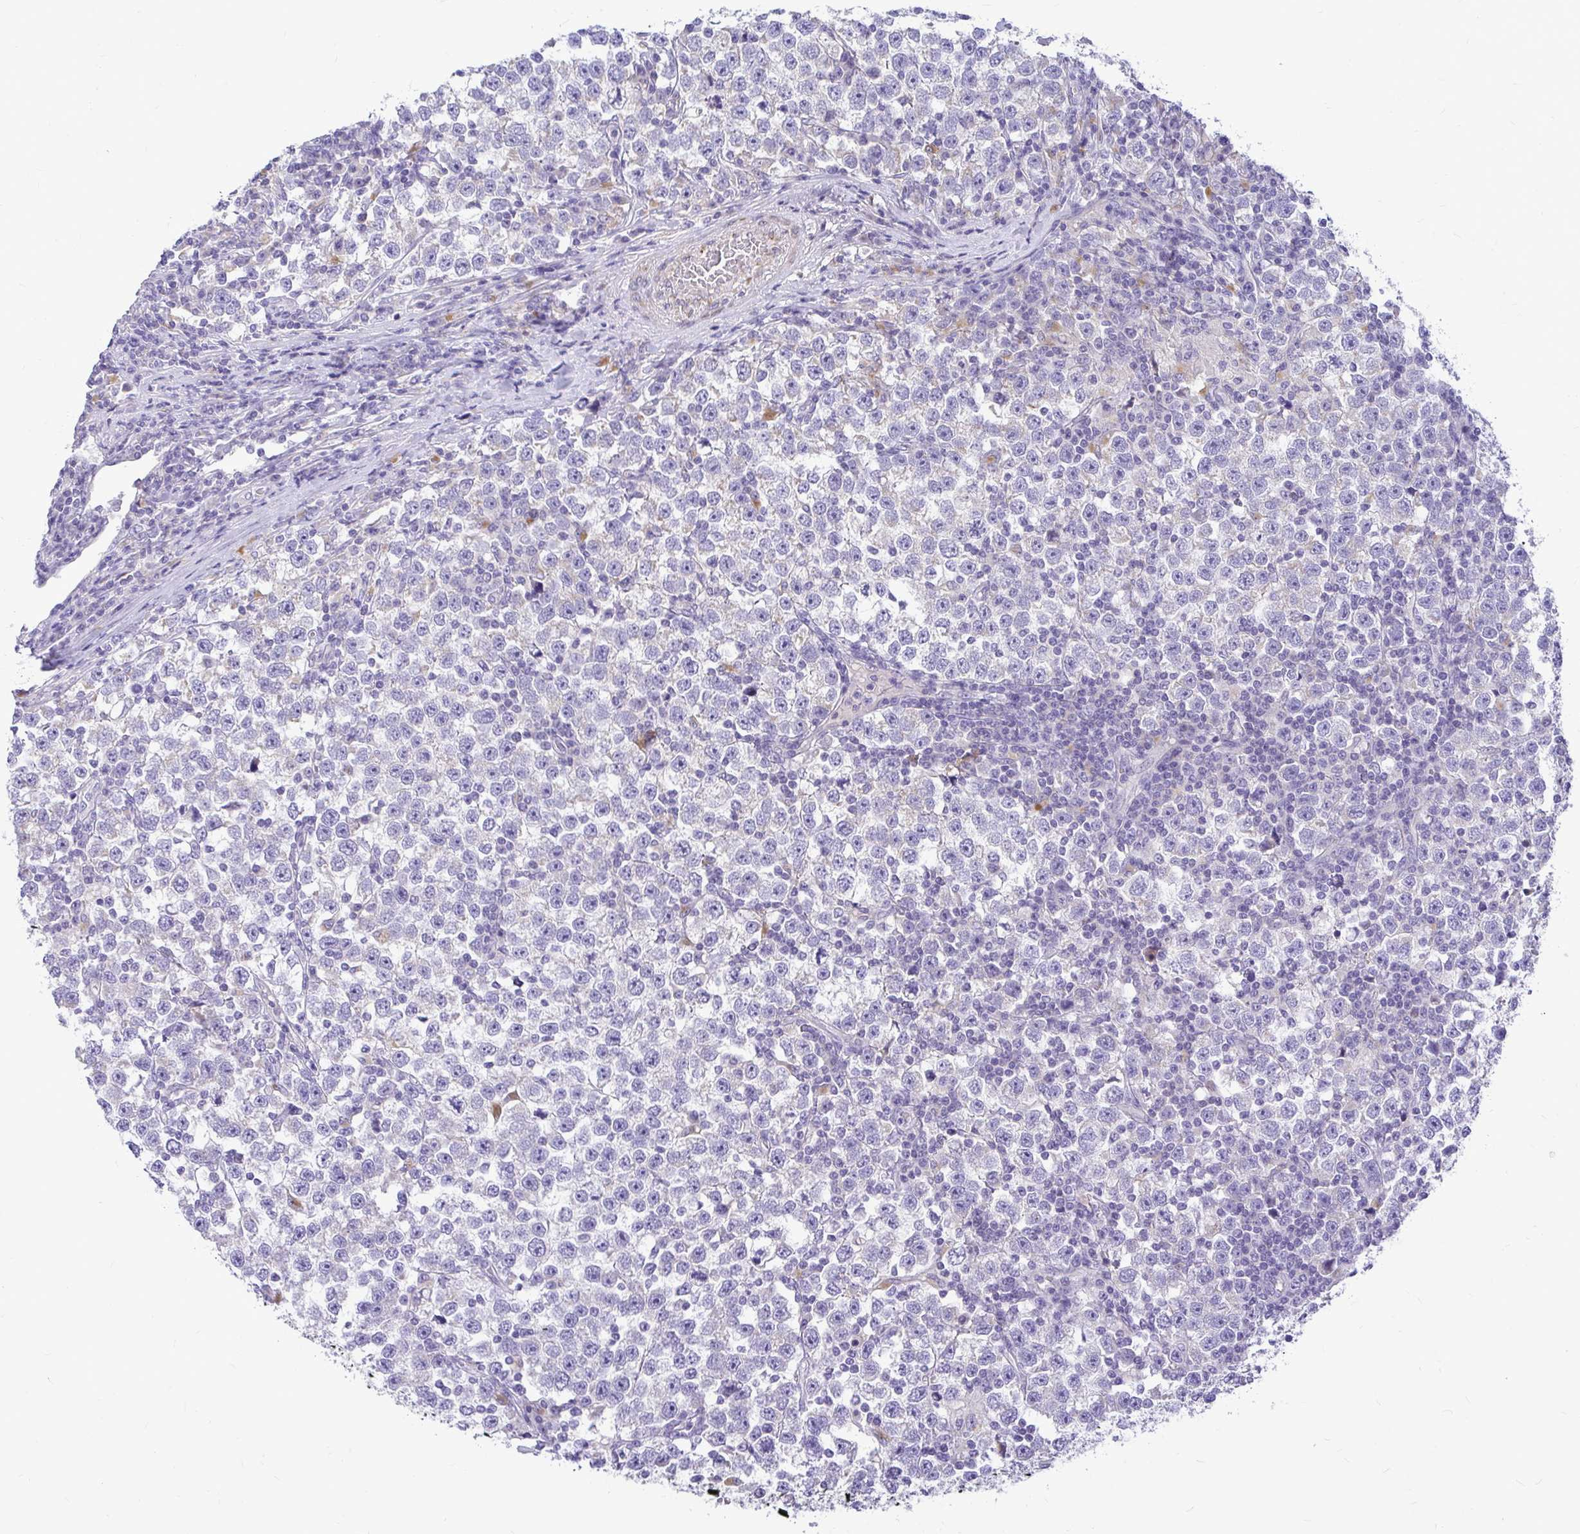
{"staining": {"intensity": "negative", "quantity": "none", "location": "none"}, "tissue": "testis cancer", "cell_type": "Tumor cells", "image_type": "cancer", "snomed": [{"axis": "morphology", "description": "Seminoma, NOS"}, {"axis": "topography", "description": "Testis"}], "caption": "The histopathology image shows no significant staining in tumor cells of testis seminoma. Brightfield microscopy of immunohistochemistry (IHC) stained with DAB (brown) and hematoxylin (blue), captured at high magnification.", "gene": "PKN3", "patient": {"sex": "male", "age": 43}}